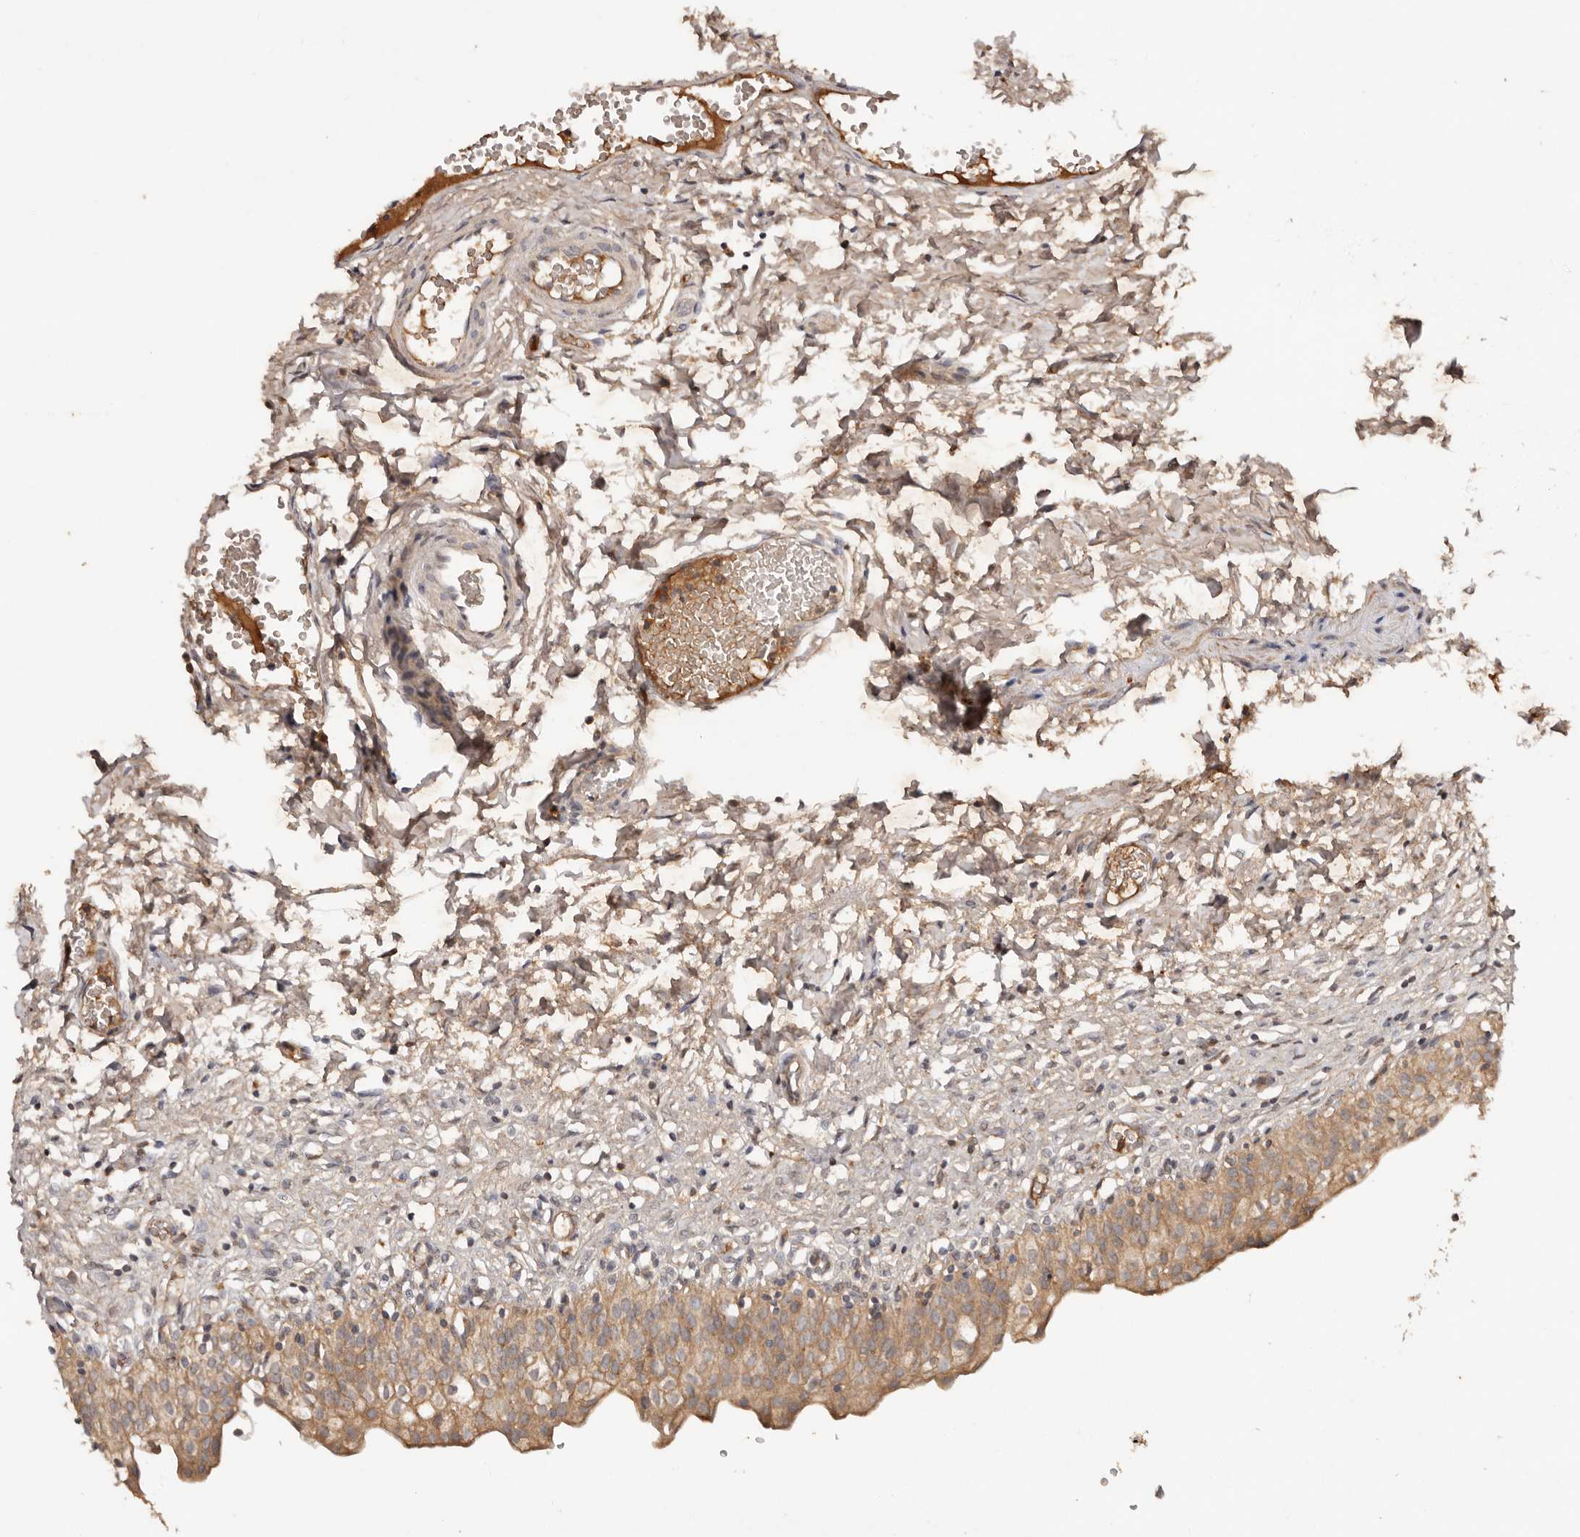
{"staining": {"intensity": "moderate", "quantity": ">75%", "location": "cytoplasmic/membranous"}, "tissue": "urinary bladder", "cell_type": "Urothelial cells", "image_type": "normal", "snomed": [{"axis": "morphology", "description": "Normal tissue, NOS"}, {"axis": "topography", "description": "Urinary bladder"}], "caption": "Immunohistochemistry (IHC) histopathology image of benign human urinary bladder stained for a protein (brown), which shows medium levels of moderate cytoplasmic/membranous expression in about >75% of urothelial cells.", "gene": "PKIB", "patient": {"sex": "male", "age": 55}}